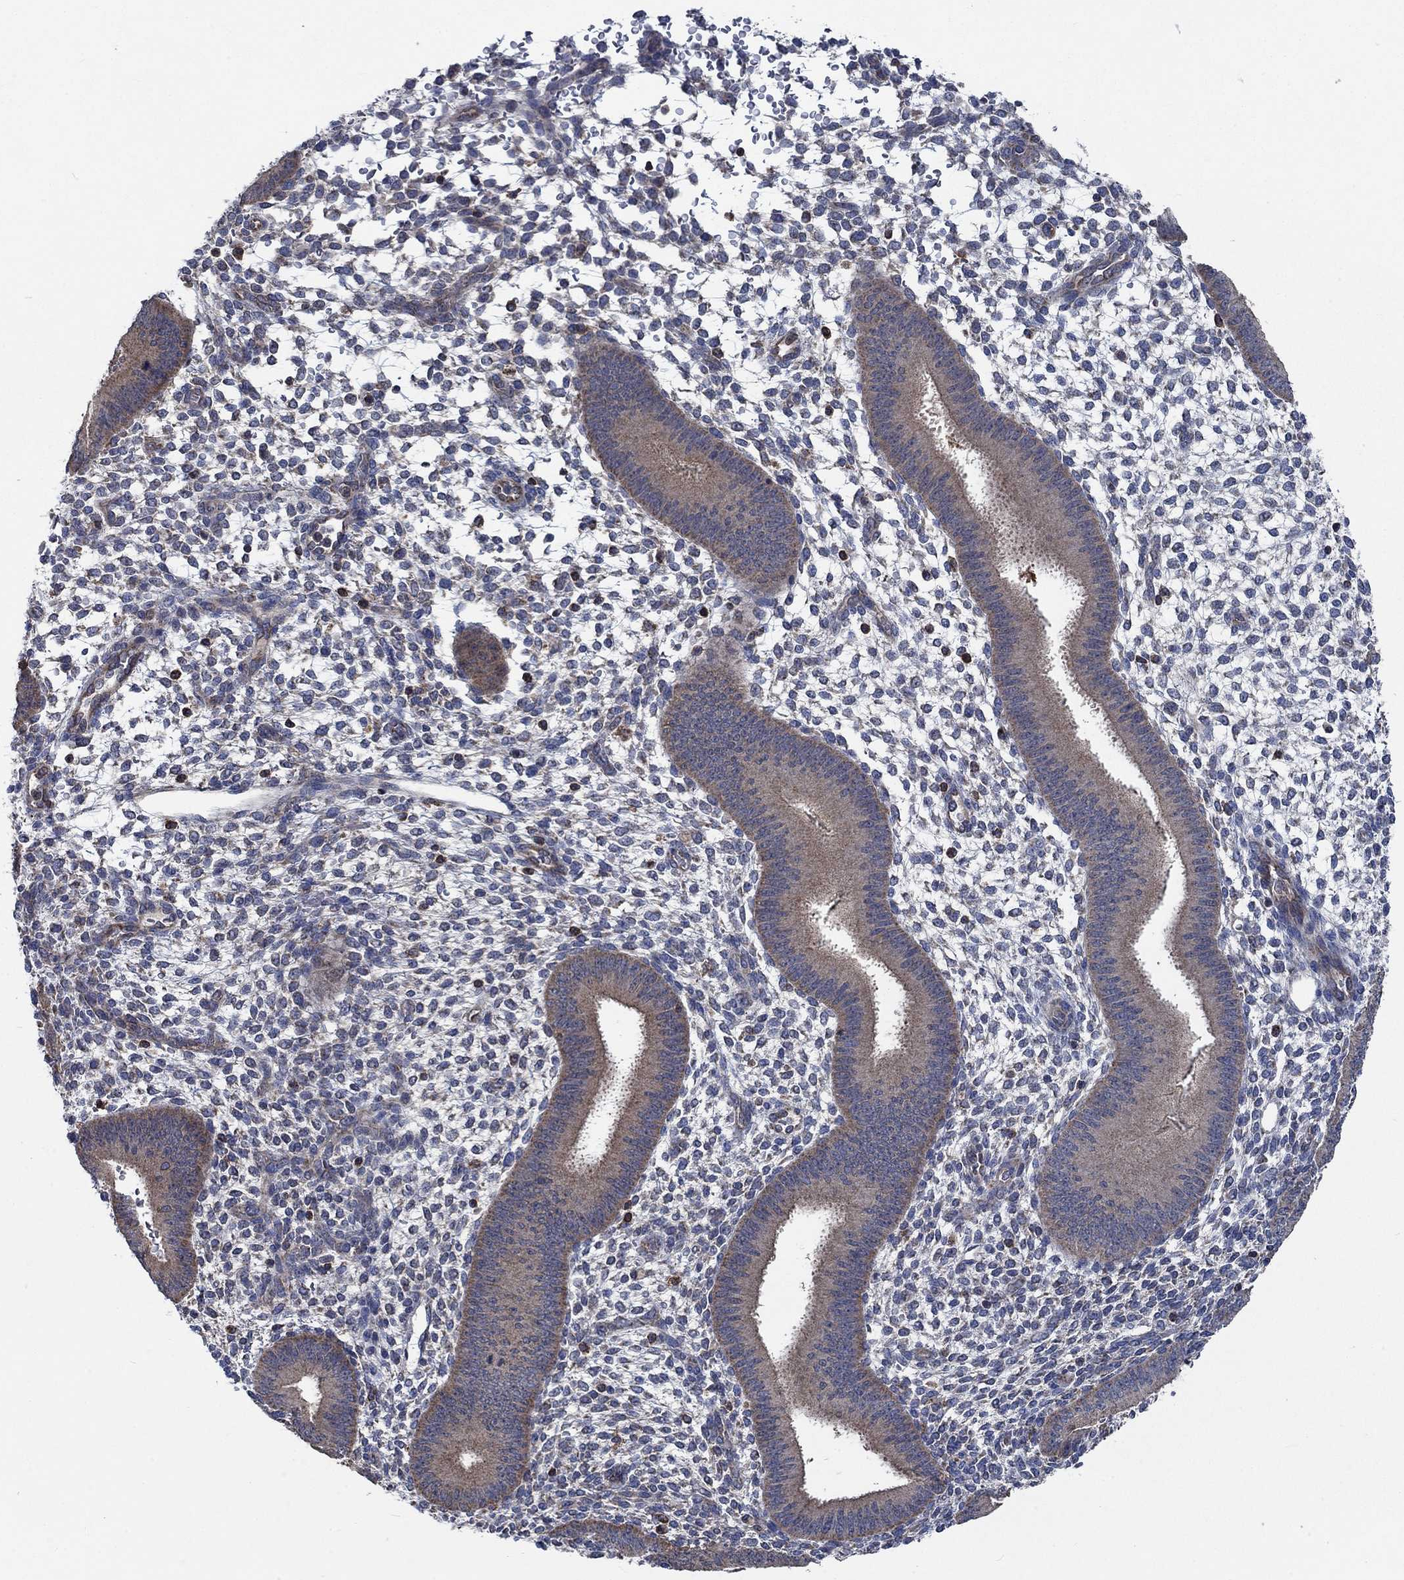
{"staining": {"intensity": "negative", "quantity": "none", "location": "none"}, "tissue": "endometrium", "cell_type": "Cells in endometrial stroma", "image_type": "normal", "snomed": [{"axis": "morphology", "description": "Normal tissue, NOS"}, {"axis": "topography", "description": "Endometrium"}], "caption": "Immunohistochemical staining of unremarkable human endometrium shows no significant positivity in cells in endometrial stroma. (Stains: DAB IHC with hematoxylin counter stain, Microscopy: brightfield microscopy at high magnification).", "gene": "STXBP6", "patient": {"sex": "female", "age": 39}}